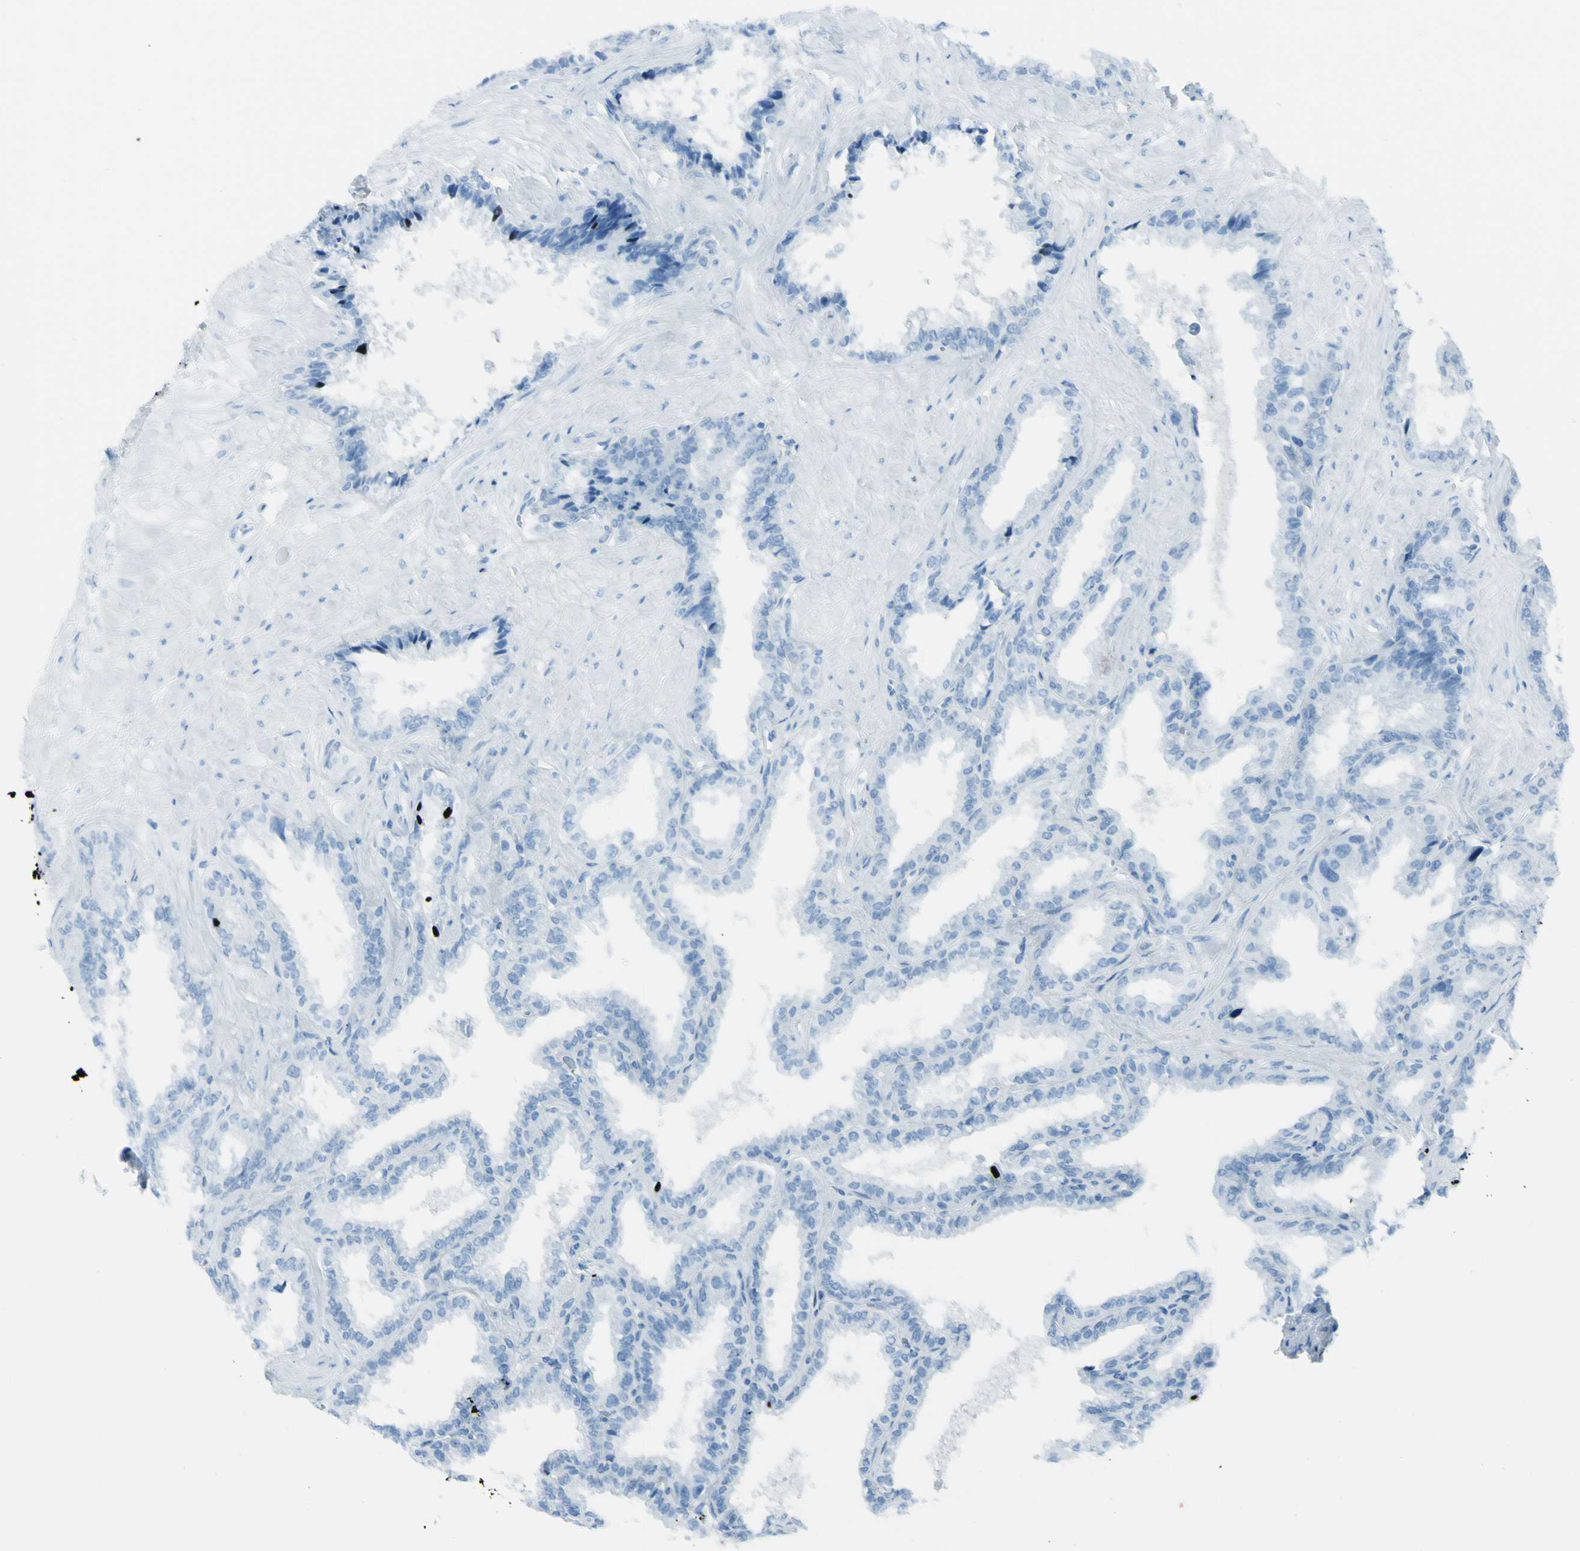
{"staining": {"intensity": "negative", "quantity": "none", "location": "none"}, "tissue": "seminal vesicle", "cell_type": "Glandular cells", "image_type": "normal", "snomed": [{"axis": "morphology", "description": "Normal tissue, NOS"}, {"axis": "topography", "description": "Seminal veicle"}], "caption": "This histopathology image is of unremarkable seminal vesicle stained with immunohistochemistry to label a protein in brown with the nuclei are counter-stained blue. There is no staining in glandular cells.", "gene": "AFP", "patient": {"sex": "male", "age": 46}}